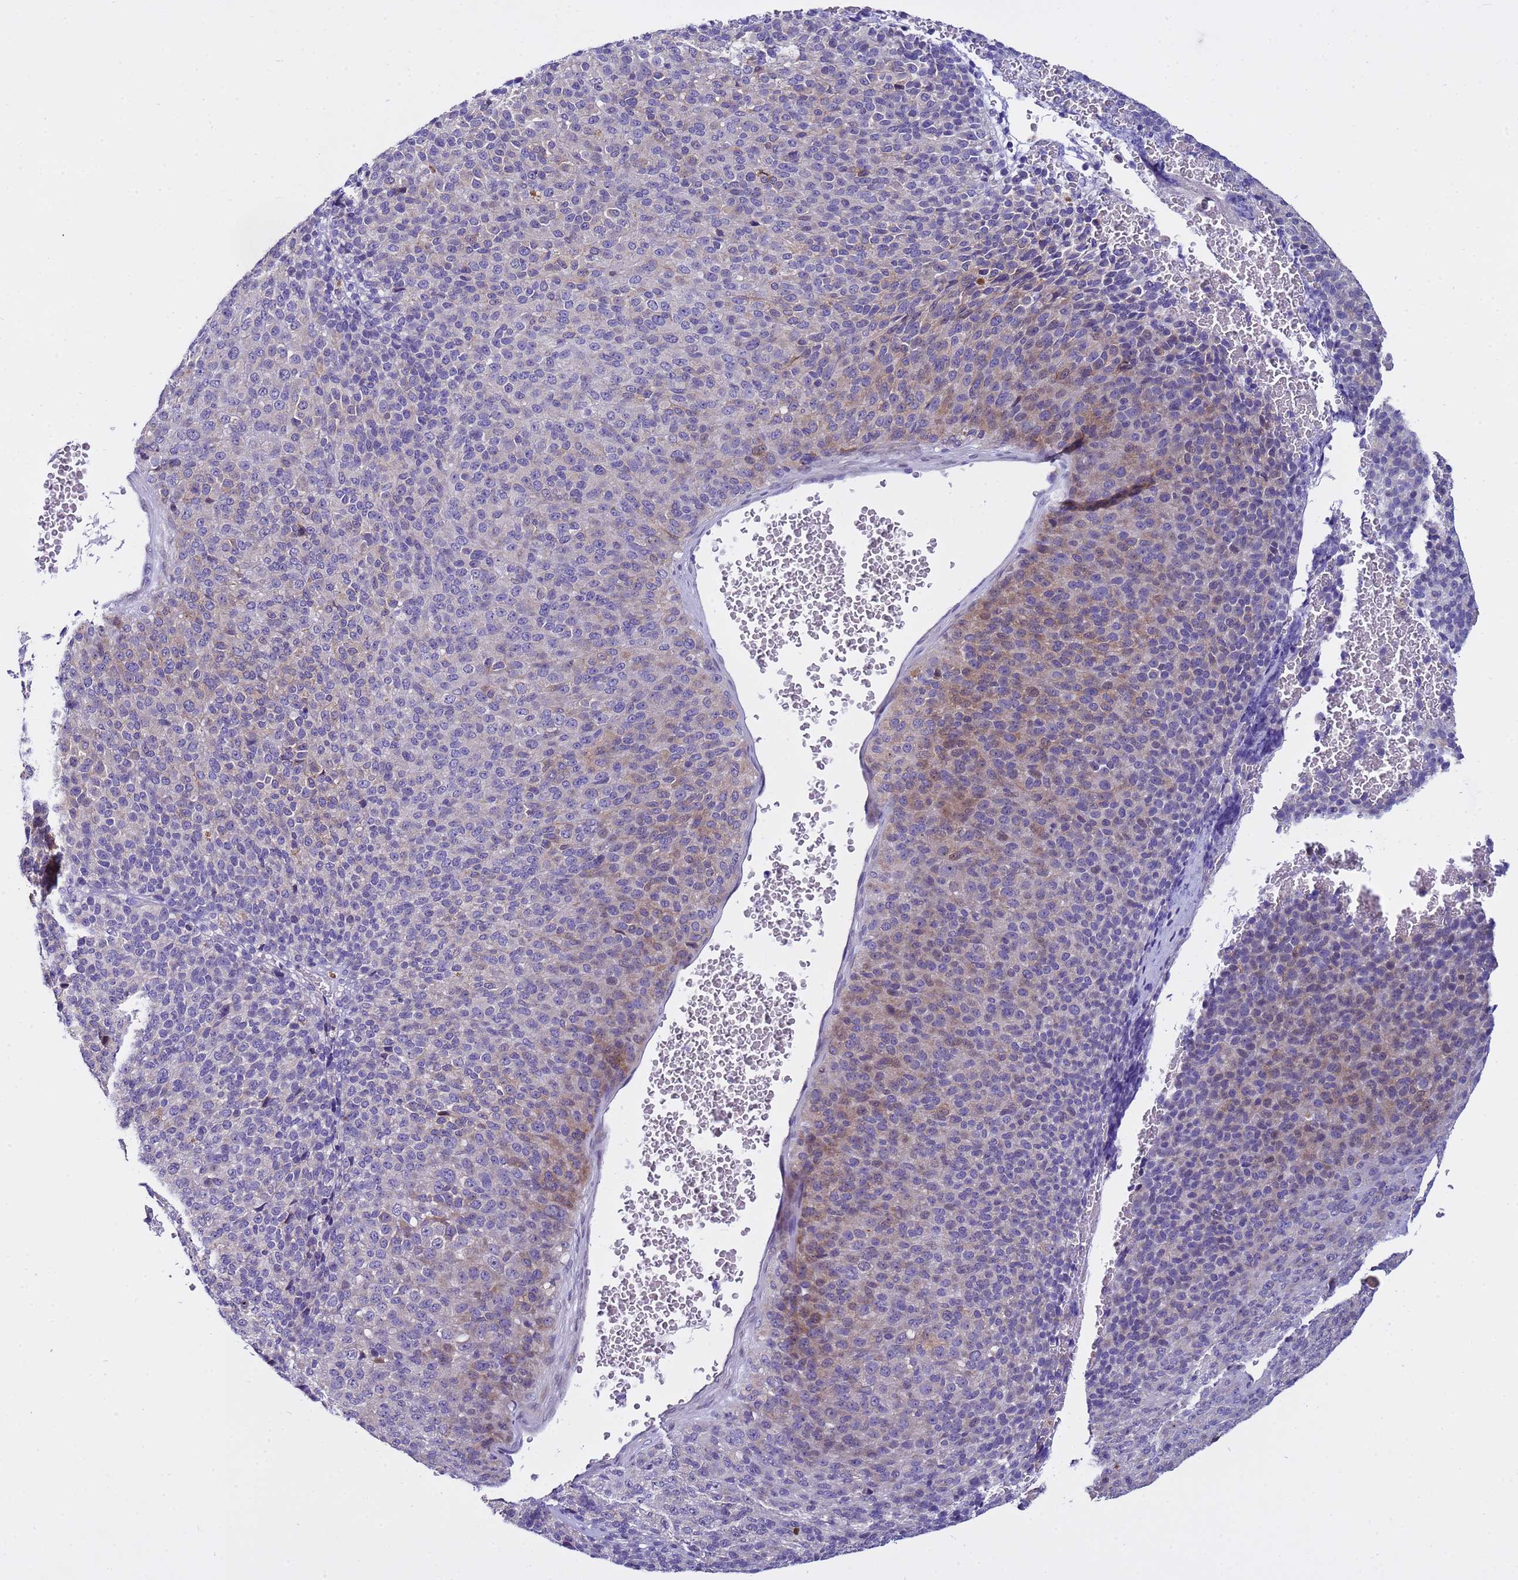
{"staining": {"intensity": "moderate", "quantity": "<25%", "location": "cytoplasmic/membranous"}, "tissue": "melanoma", "cell_type": "Tumor cells", "image_type": "cancer", "snomed": [{"axis": "morphology", "description": "Malignant melanoma, Metastatic site"}, {"axis": "topography", "description": "Brain"}], "caption": "Immunohistochemical staining of melanoma shows low levels of moderate cytoplasmic/membranous protein positivity in about <25% of tumor cells.", "gene": "IGSF11", "patient": {"sex": "female", "age": 56}}